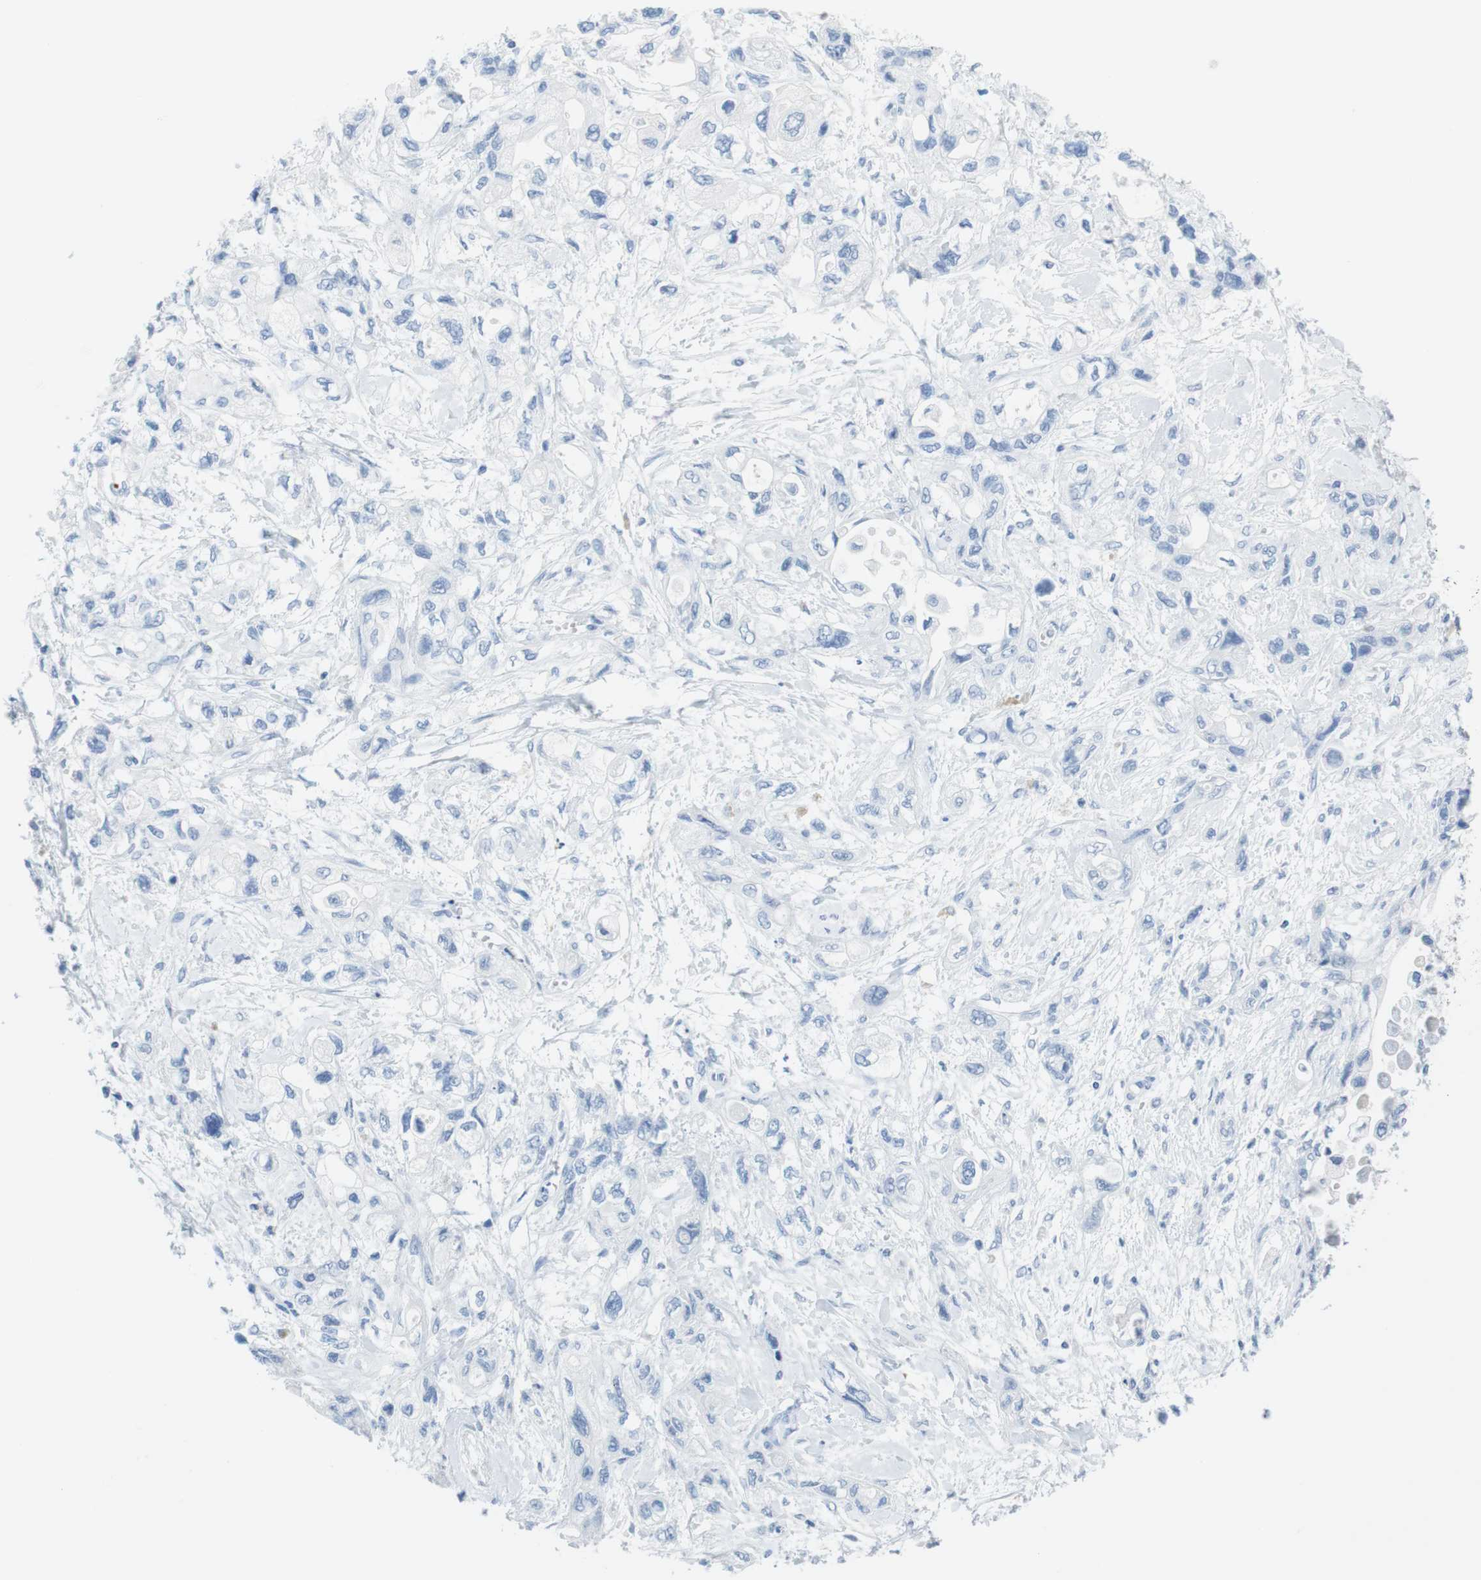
{"staining": {"intensity": "negative", "quantity": "none", "location": "none"}, "tissue": "pancreatic cancer", "cell_type": "Tumor cells", "image_type": "cancer", "snomed": [{"axis": "morphology", "description": "Adenocarcinoma, NOS"}, {"axis": "topography", "description": "Pancreas"}], "caption": "An IHC histopathology image of pancreatic cancer (adenocarcinoma) is shown. There is no staining in tumor cells of pancreatic cancer (adenocarcinoma).", "gene": "CD5", "patient": {"sex": "male", "age": 56}}